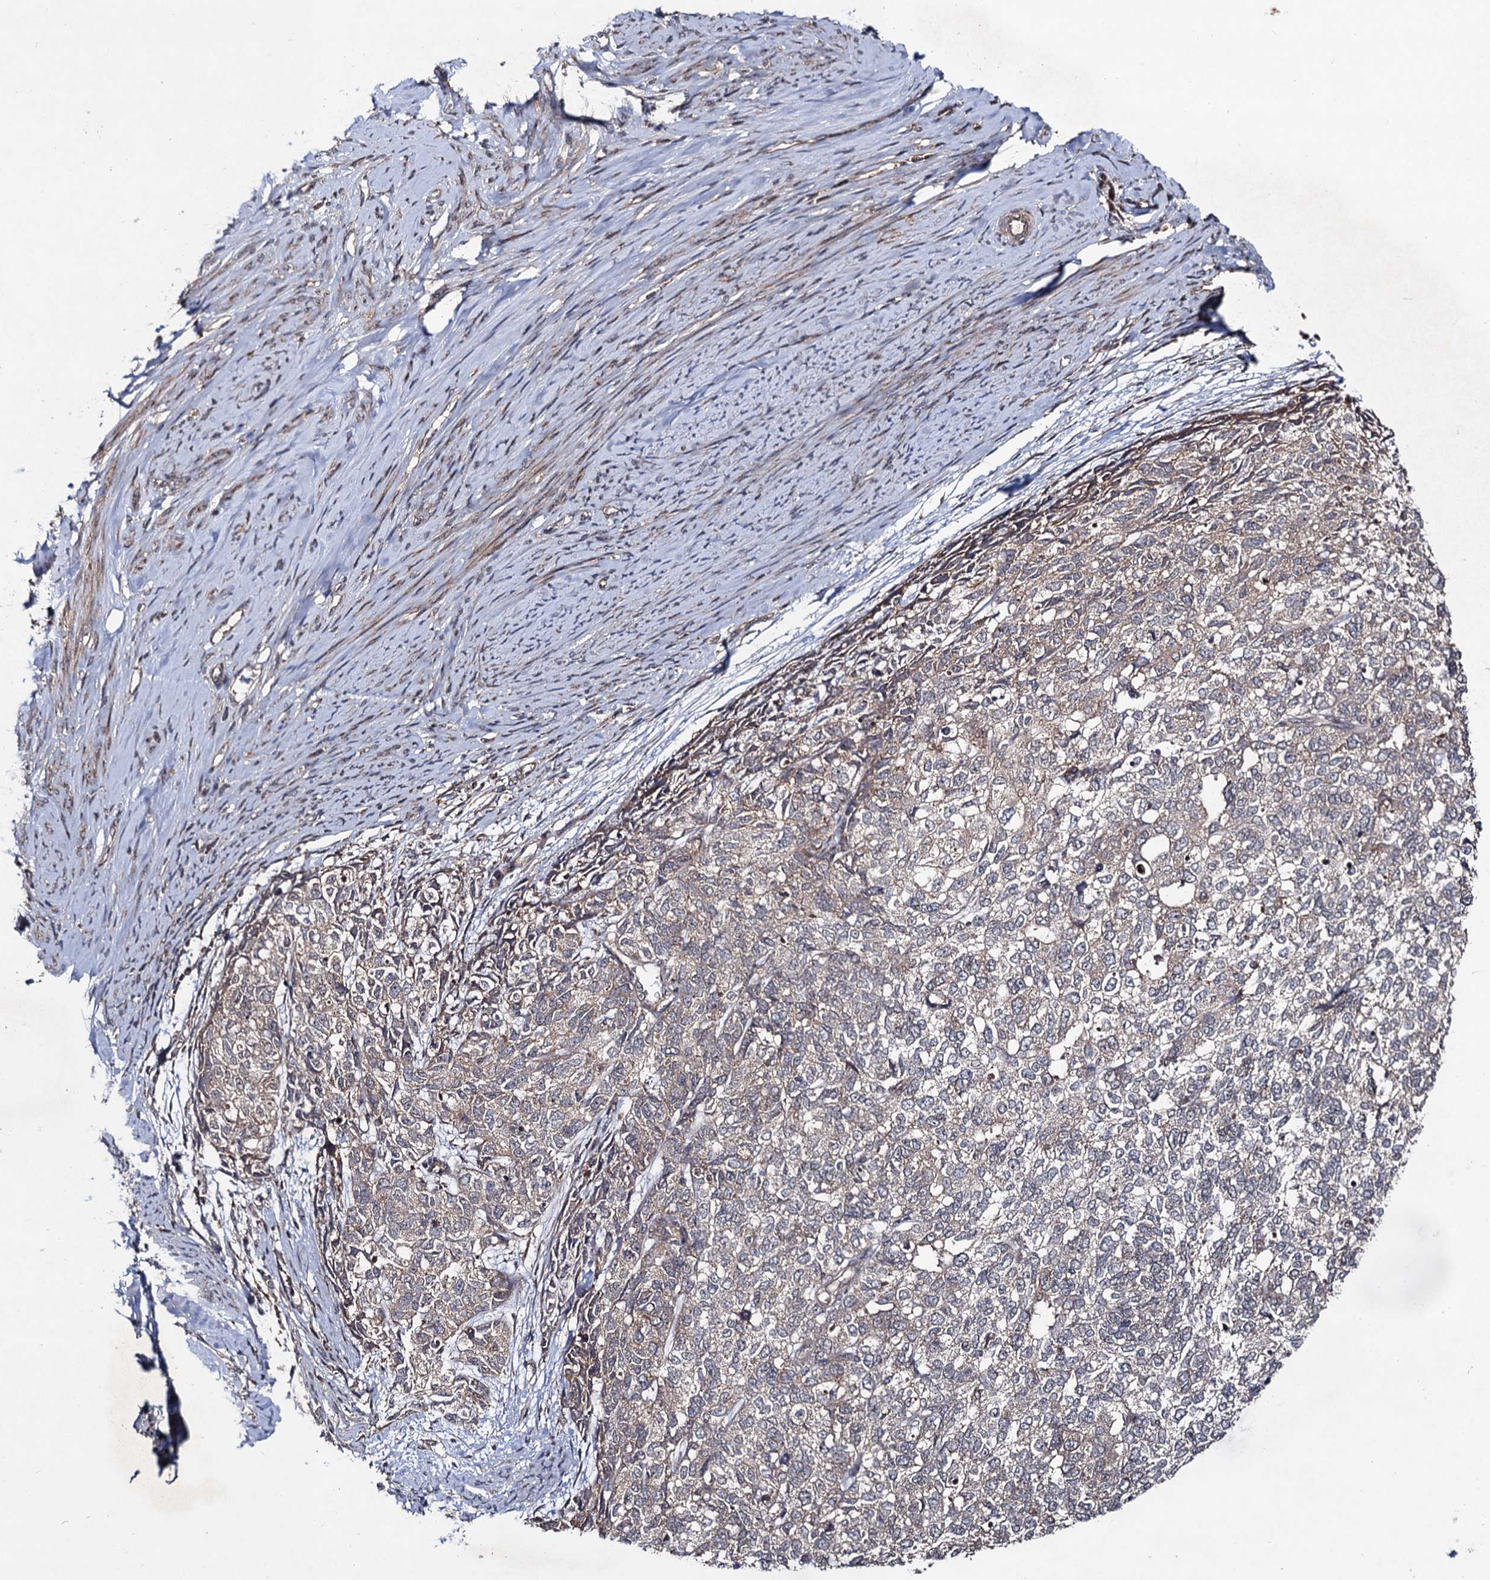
{"staining": {"intensity": "weak", "quantity": "<25%", "location": "cytoplasmic/membranous"}, "tissue": "cervical cancer", "cell_type": "Tumor cells", "image_type": "cancer", "snomed": [{"axis": "morphology", "description": "Squamous cell carcinoma, NOS"}, {"axis": "topography", "description": "Cervix"}], "caption": "Cervical cancer (squamous cell carcinoma) was stained to show a protein in brown. There is no significant expression in tumor cells.", "gene": "KXD1", "patient": {"sex": "female", "age": 63}}